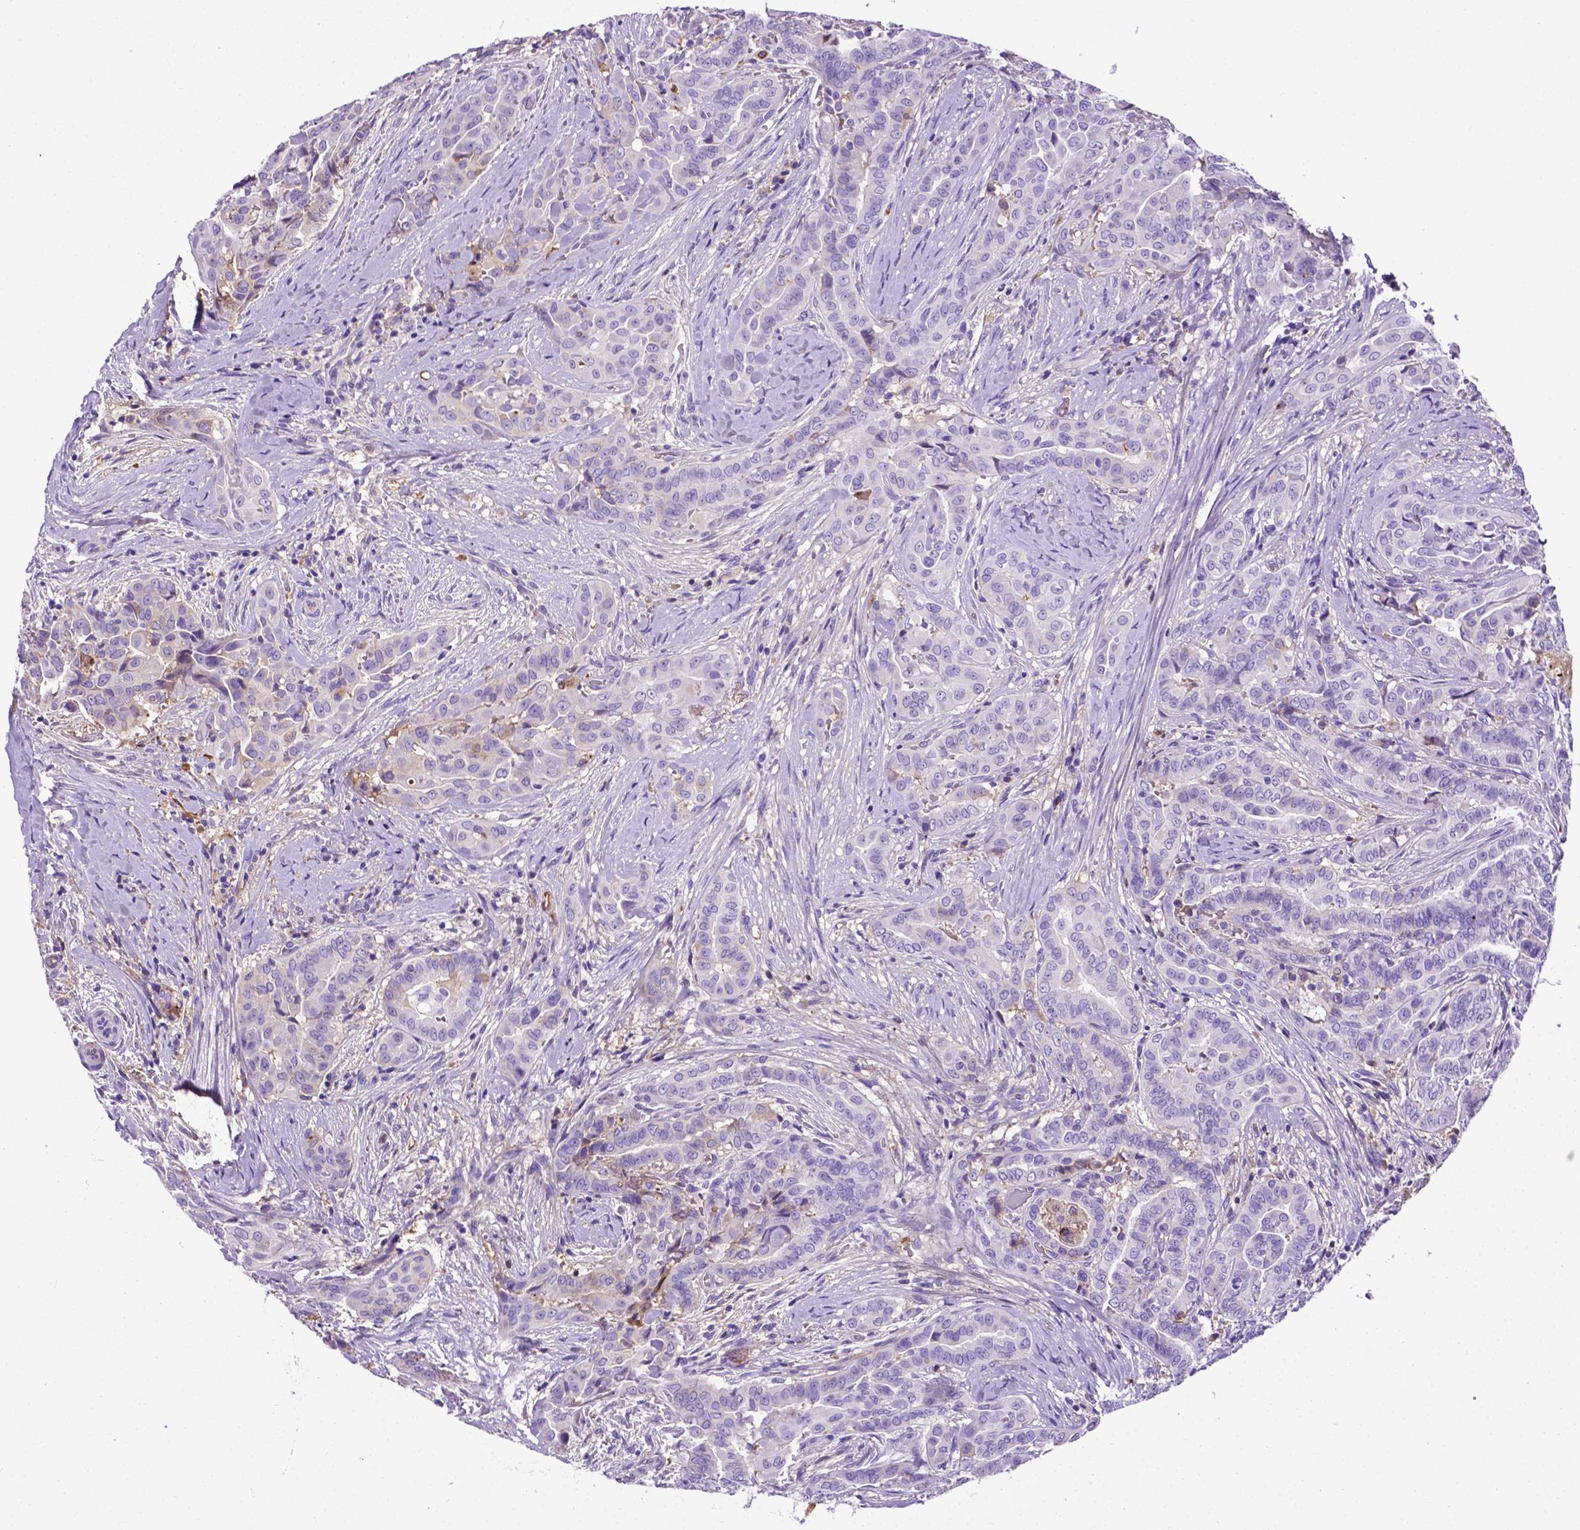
{"staining": {"intensity": "negative", "quantity": "none", "location": "none"}, "tissue": "thyroid cancer", "cell_type": "Tumor cells", "image_type": "cancer", "snomed": [{"axis": "morphology", "description": "Papillary adenocarcinoma, NOS"}, {"axis": "morphology", "description": "Papillary adenoma metastatic"}, {"axis": "topography", "description": "Thyroid gland"}], "caption": "Immunohistochemical staining of human thyroid papillary adenocarcinoma displays no significant positivity in tumor cells.", "gene": "APOE", "patient": {"sex": "female", "age": 50}}